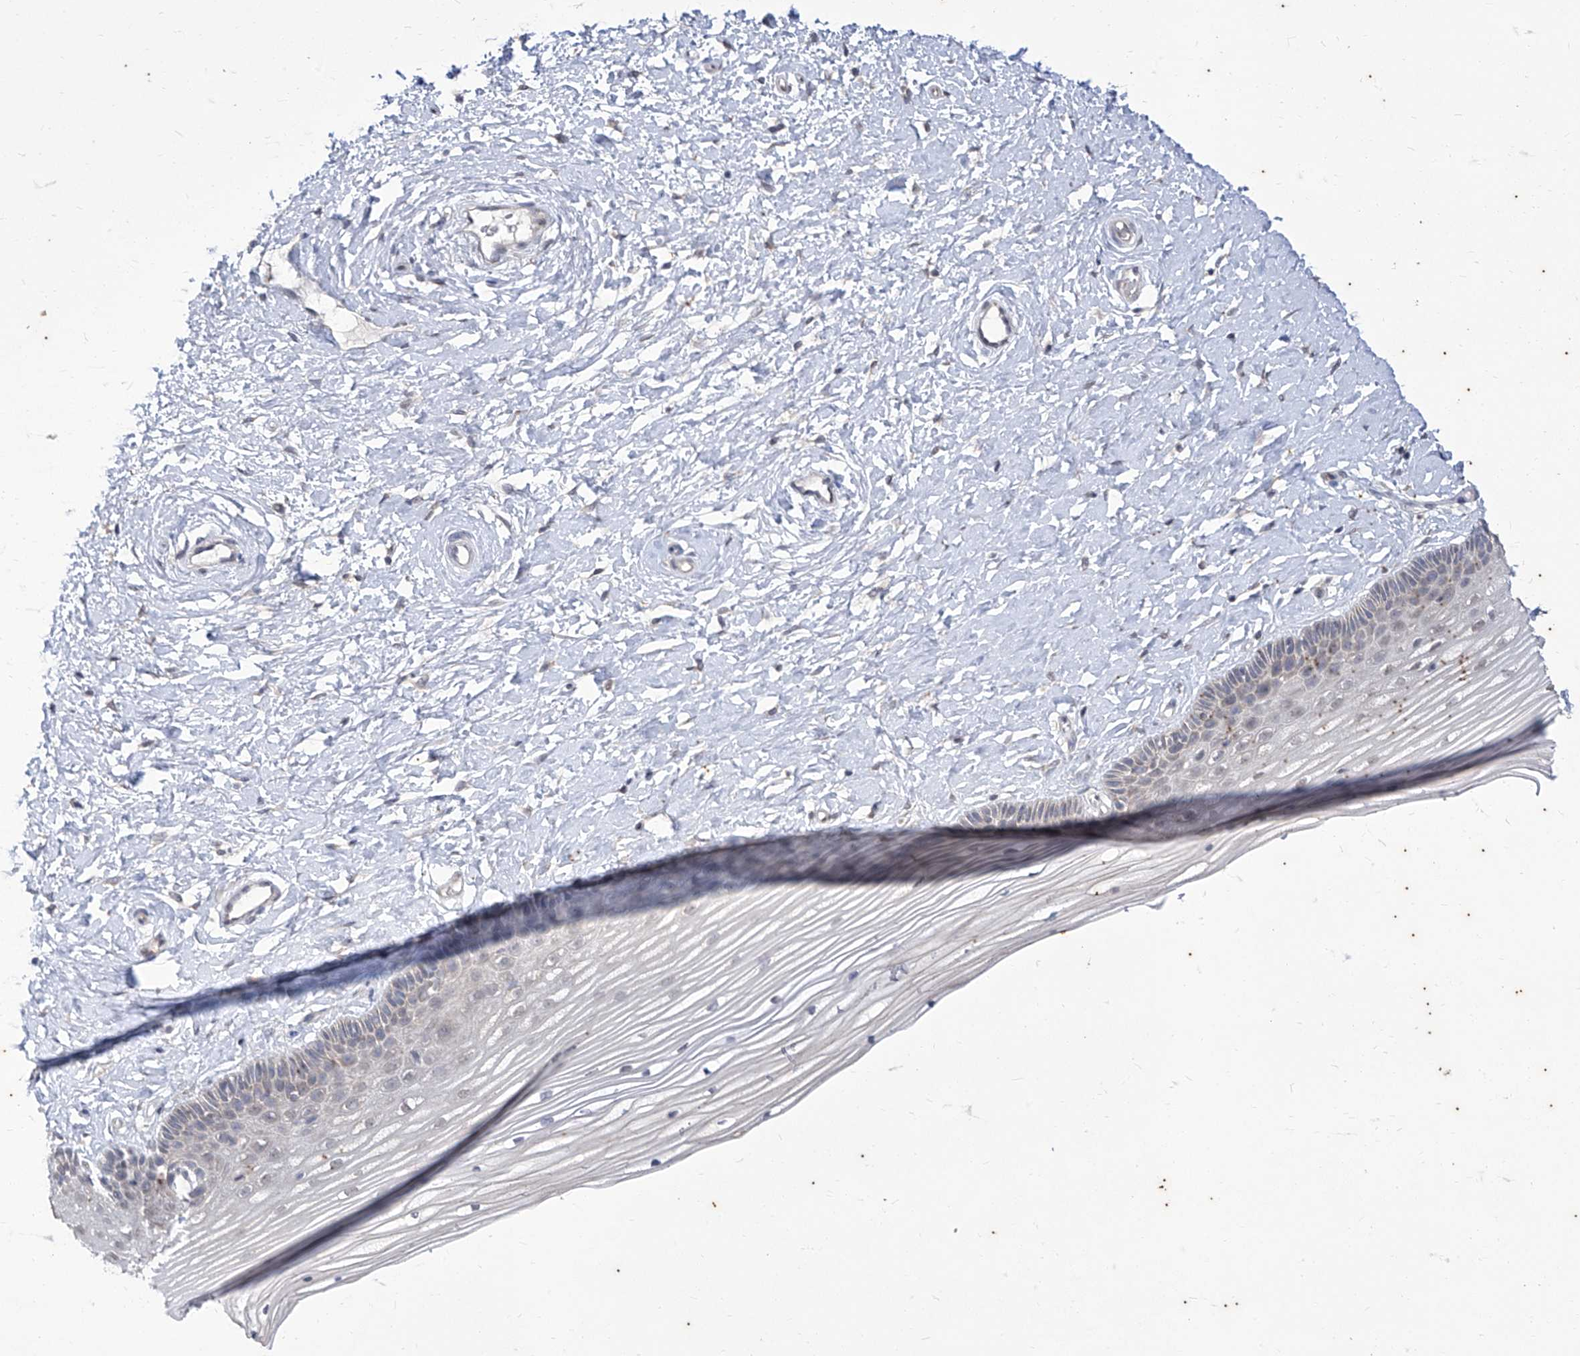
{"staining": {"intensity": "weak", "quantity": "<25%", "location": "cytoplasmic/membranous"}, "tissue": "vagina", "cell_type": "Squamous epithelial cells", "image_type": "normal", "snomed": [{"axis": "morphology", "description": "Normal tissue, NOS"}, {"axis": "topography", "description": "Vagina"}, {"axis": "topography", "description": "Cervix"}], "caption": "Human vagina stained for a protein using immunohistochemistry (IHC) exhibits no expression in squamous epithelial cells.", "gene": "PHF20L1", "patient": {"sex": "female", "age": 40}}